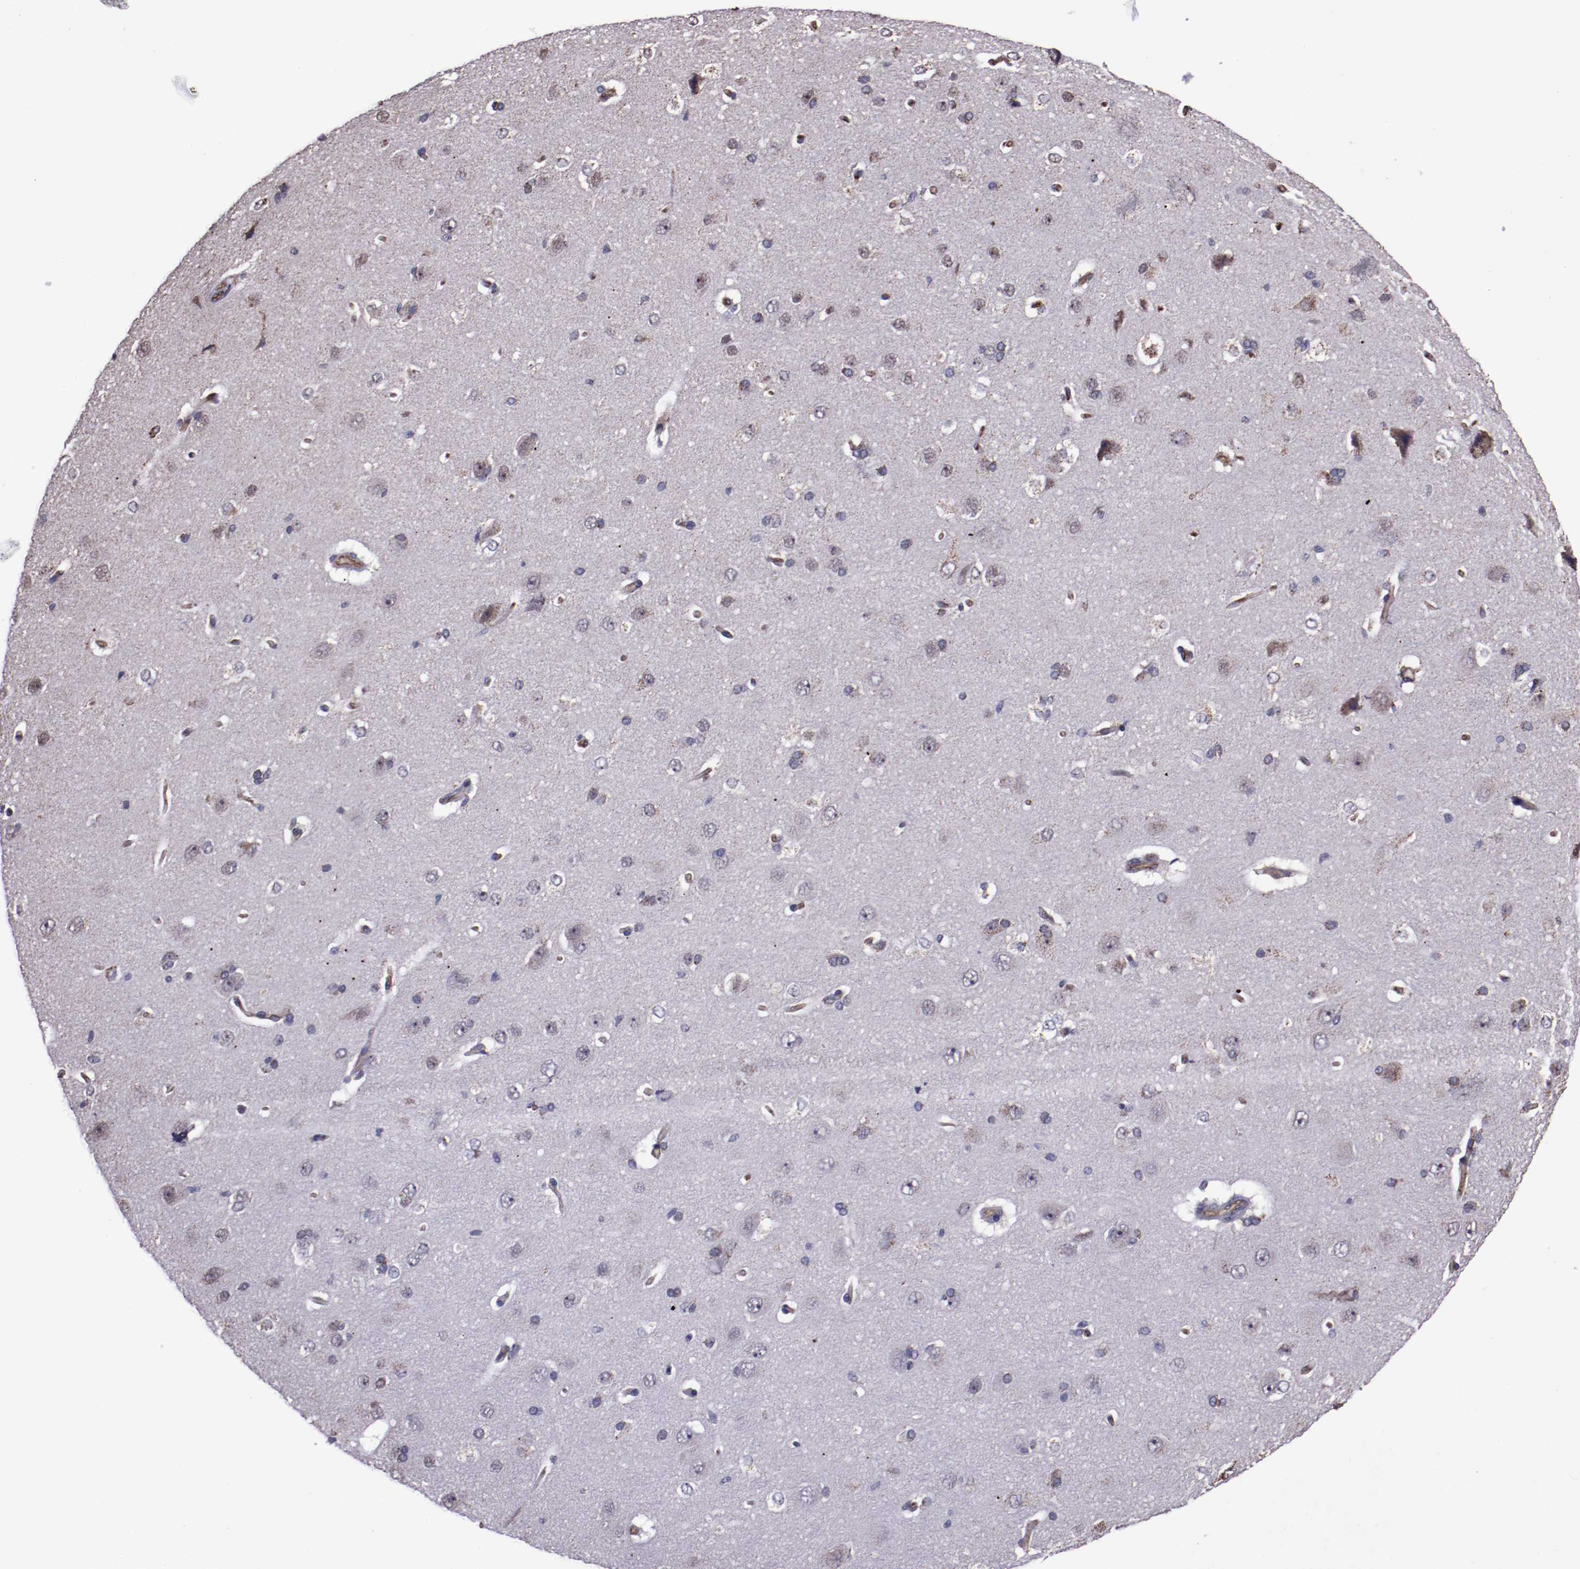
{"staining": {"intensity": "moderate", "quantity": ">75%", "location": "cytoplasmic/membranous"}, "tissue": "cerebral cortex", "cell_type": "Endothelial cells", "image_type": "normal", "snomed": [{"axis": "morphology", "description": "Normal tissue, NOS"}, {"axis": "topography", "description": "Cerebral cortex"}], "caption": "Immunohistochemistry (DAB (3,3'-diaminobenzidine)) staining of benign cerebral cortex exhibits moderate cytoplasmic/membranous protein expression in about >75% of endothelial cells. Nuclei are stained in blue.", "gene": "LONP1", "patient": {"sex": "female", "age": 45}}